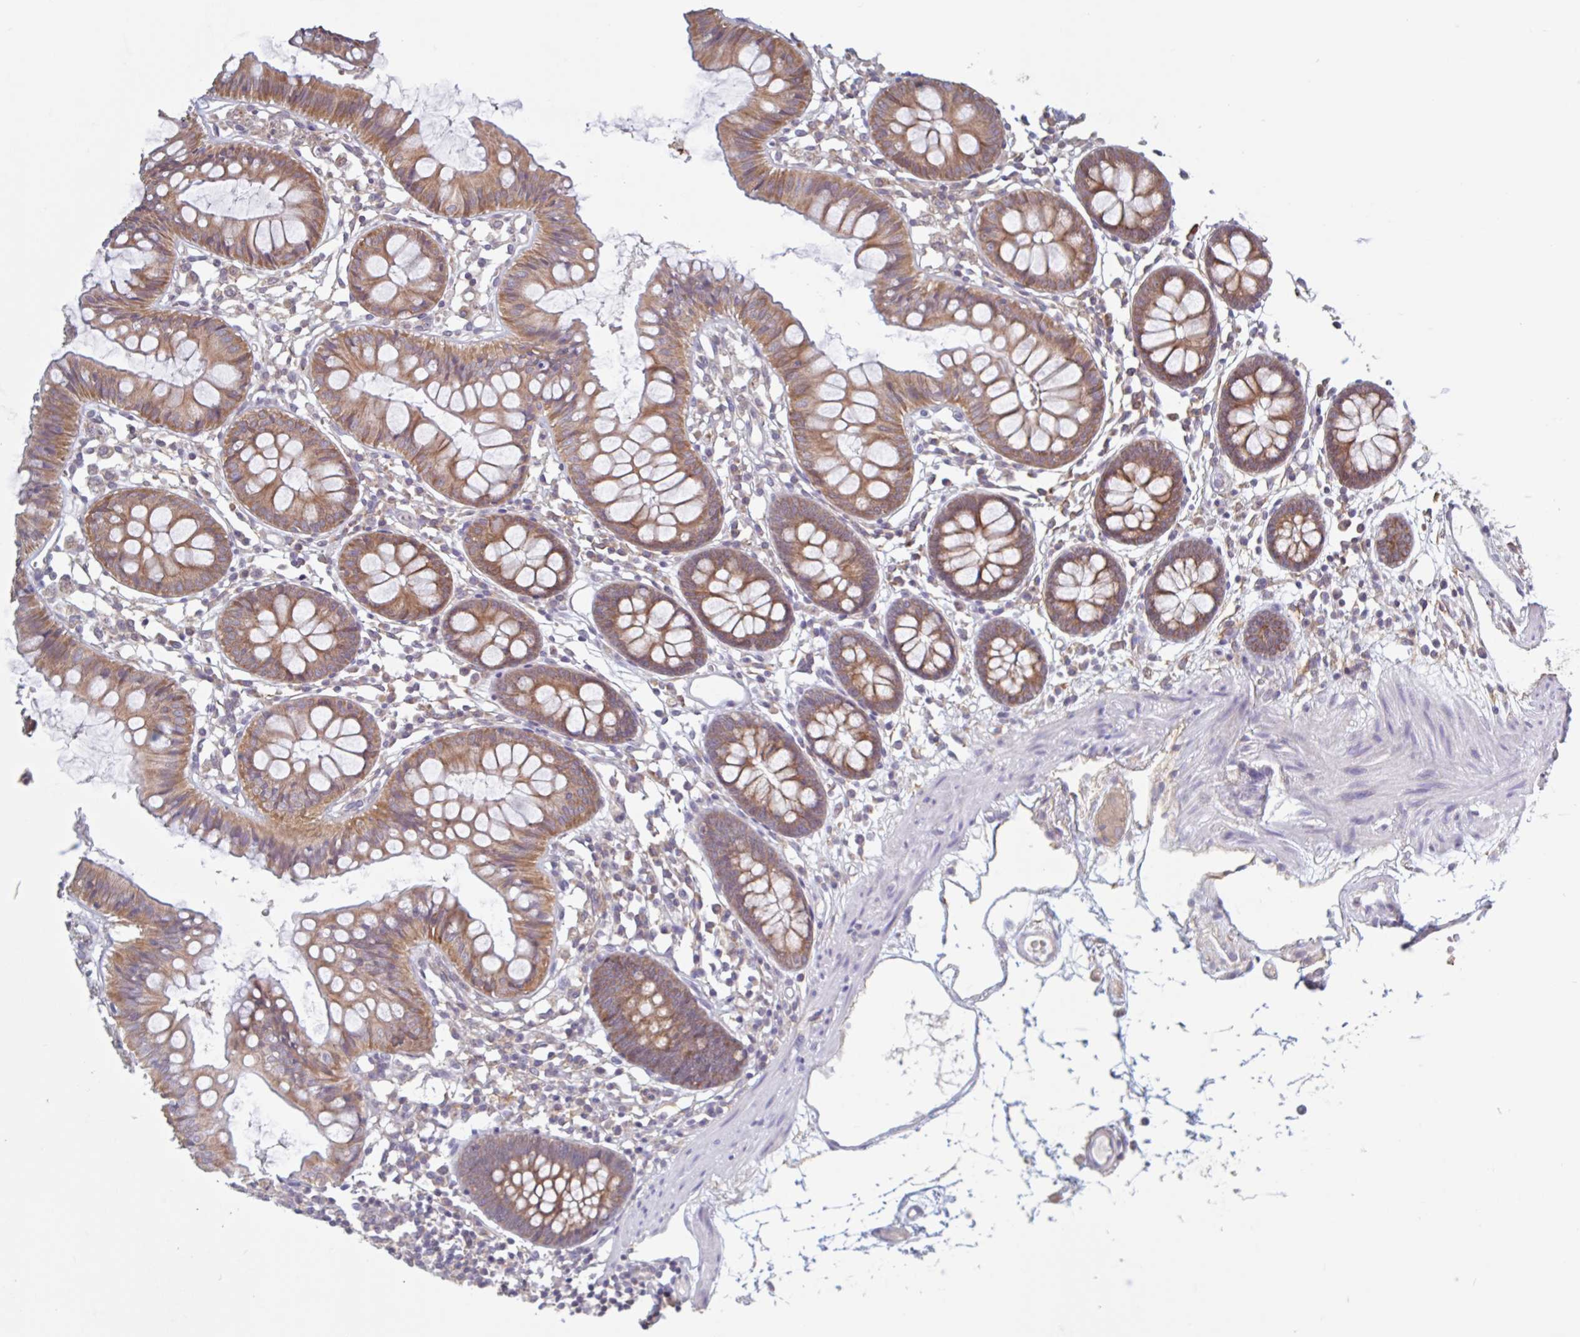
{"staining": {"intensity": "weak", "quantity": ">75%", "location": "cytoplasmic/membranous"}, "tissue": "colon", "cell_type": "Endothelial cells", "image_type": "normal", "snomed": [{"axis": "morphology", "description": "Normal tissue, NOS"}, {"axis": "topography", "description": "Colon"}], "caption": "Endothelial cells show low levels of weak cytoplasmic/membranous positivity in about >75% of cells in unremarkable human colon.", "gene": "SURF1", "patient": {"sex": "female", "age": 84}}